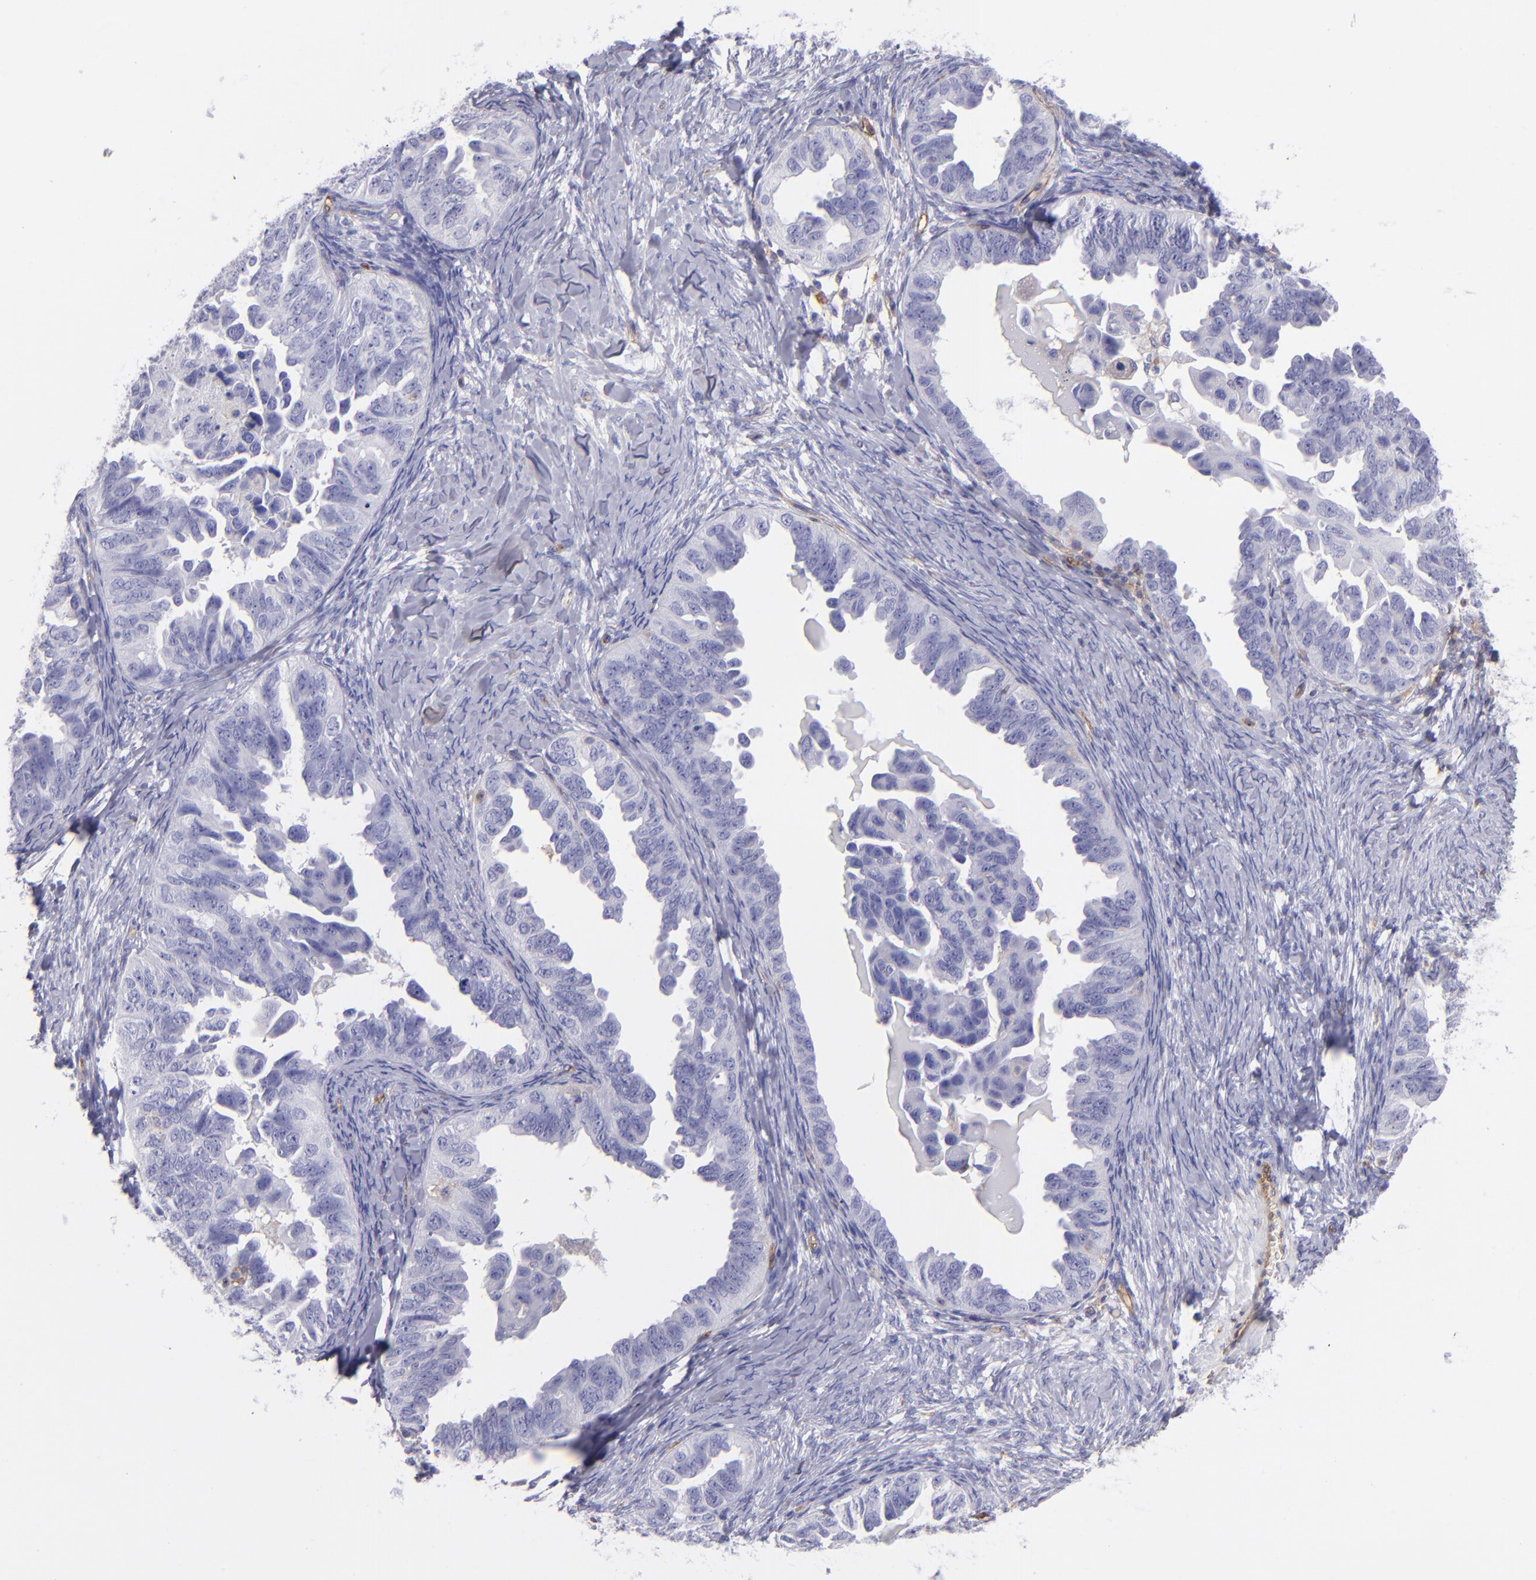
{"staining": {"intensity": "negative", "quantity": "none", "location": "none"}, "tissue": "ovarian cancer", "cell_type": "Tumor cells", "image_type": "cancer", "snomed": [{"axis": "morphology", "description": "Cystadenocarcinoma, serous, NOS"}, {"axis": "topography", "description": "Ovary"}], "caption": "IHC histopathology image of human ovarian cancer stained for a protein (brown), which reveals no expression in tumor cells.", "gene": "ENTPD1", "patient": {"sex": "female", "age": 82}}